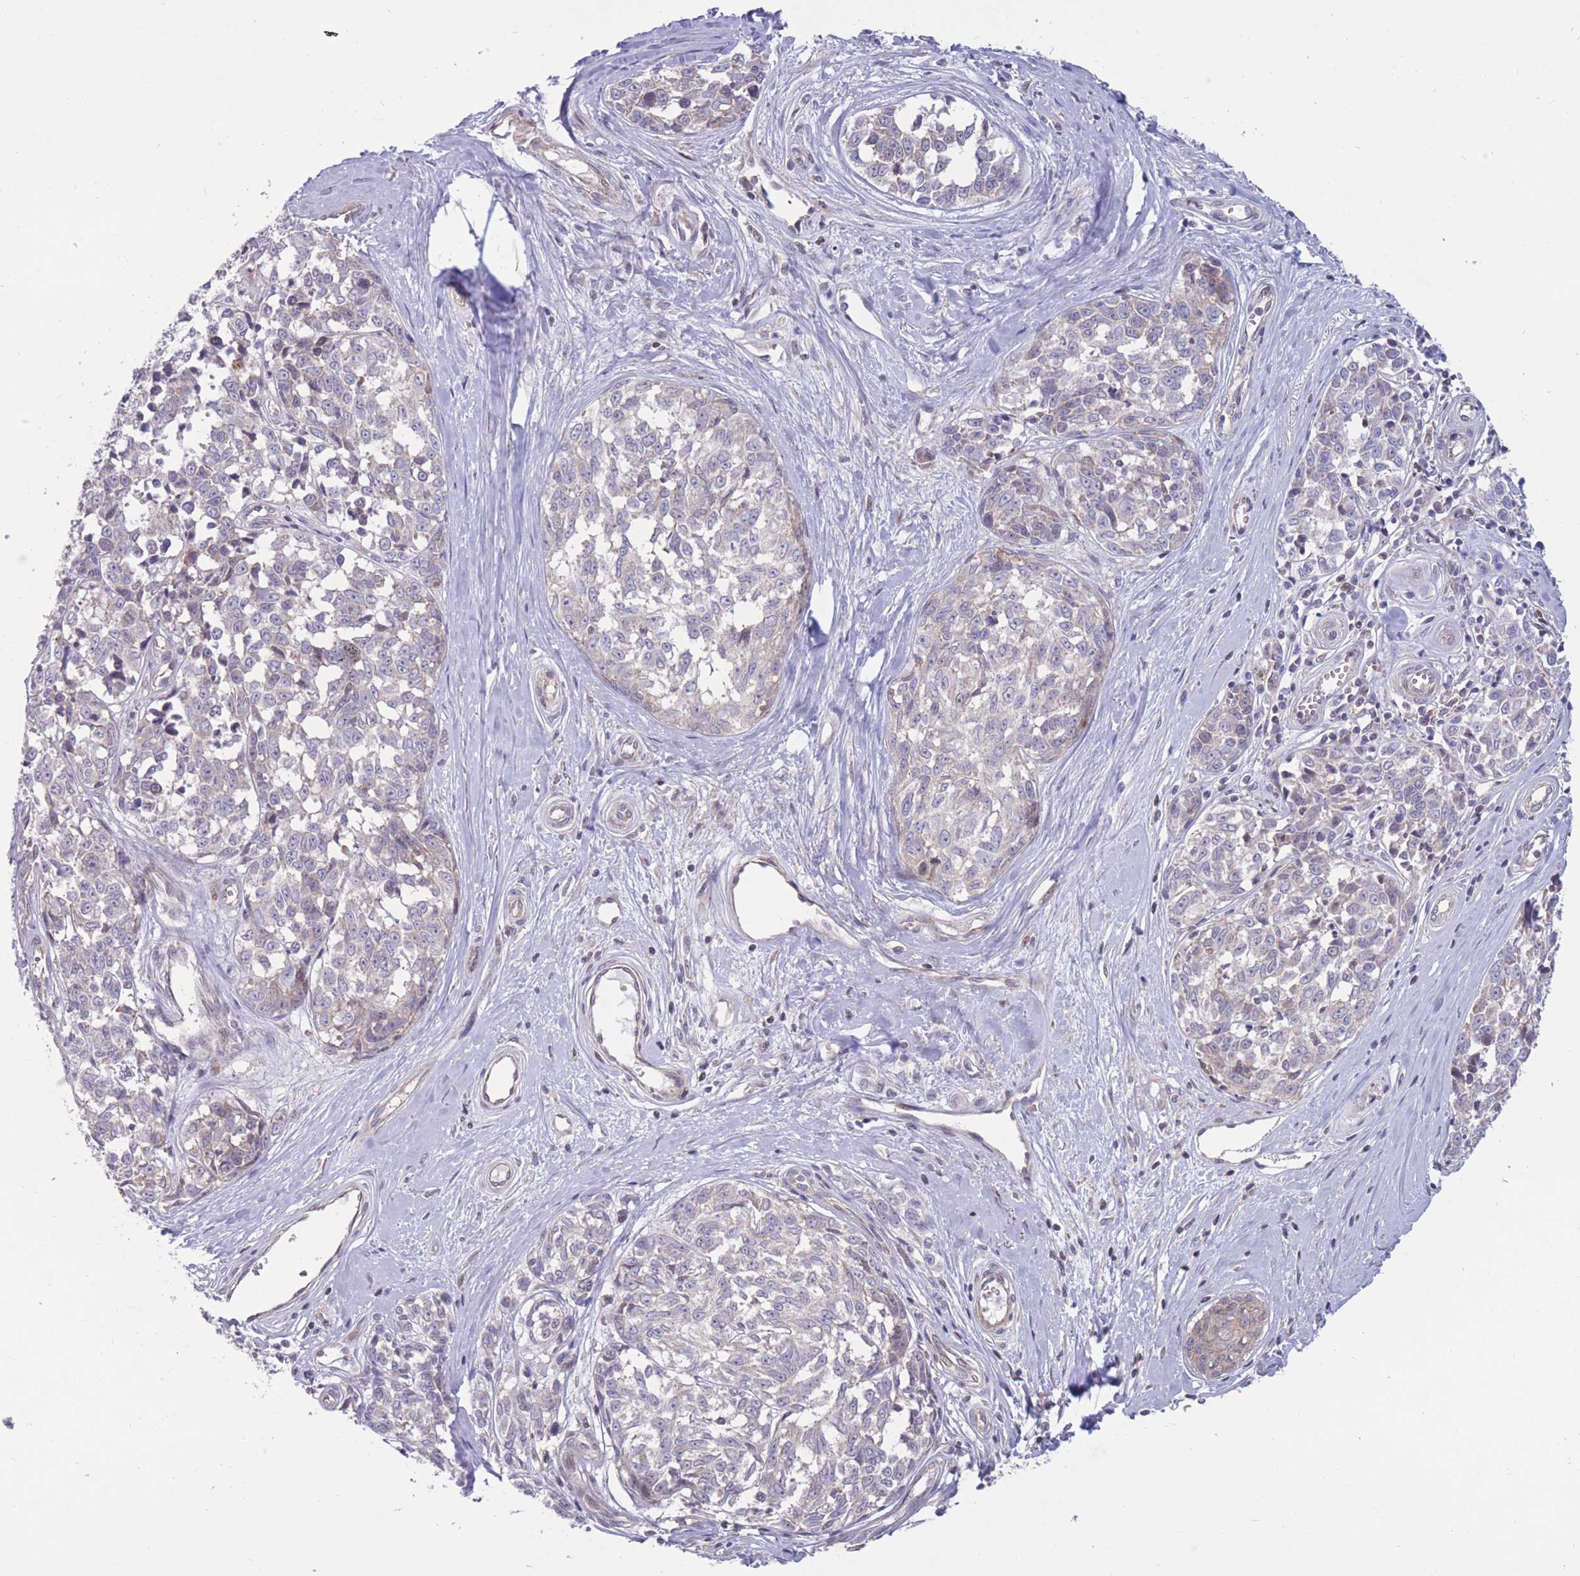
{"staining": {"intensity": "negative", "quantity": "none", "location": "none"}, "tissue": "melanoma", "cell_type": "Tumor cells", "image_type": "cancer", "snomed": [{"axis": "morphology", "description": "Normal tissue, NOS"}, {"axis": "morphology", "description": "Malignant melanoma, NOS"}, {"axis": "topography", "description": "Skin"}], "caption": "Immunohistochemistry image of neoplastic tissue: melanoma stained with DAB displays no significant protein positivity in tumor cells. (Stains: DAB (3,3'-diaminobenzidine) IHC with hematoxylin counter stain, Microscopy: brightfield microscopy at high magnification).", "gene": "RIC8A", "patient": {"sex": "female", "age": 64}}